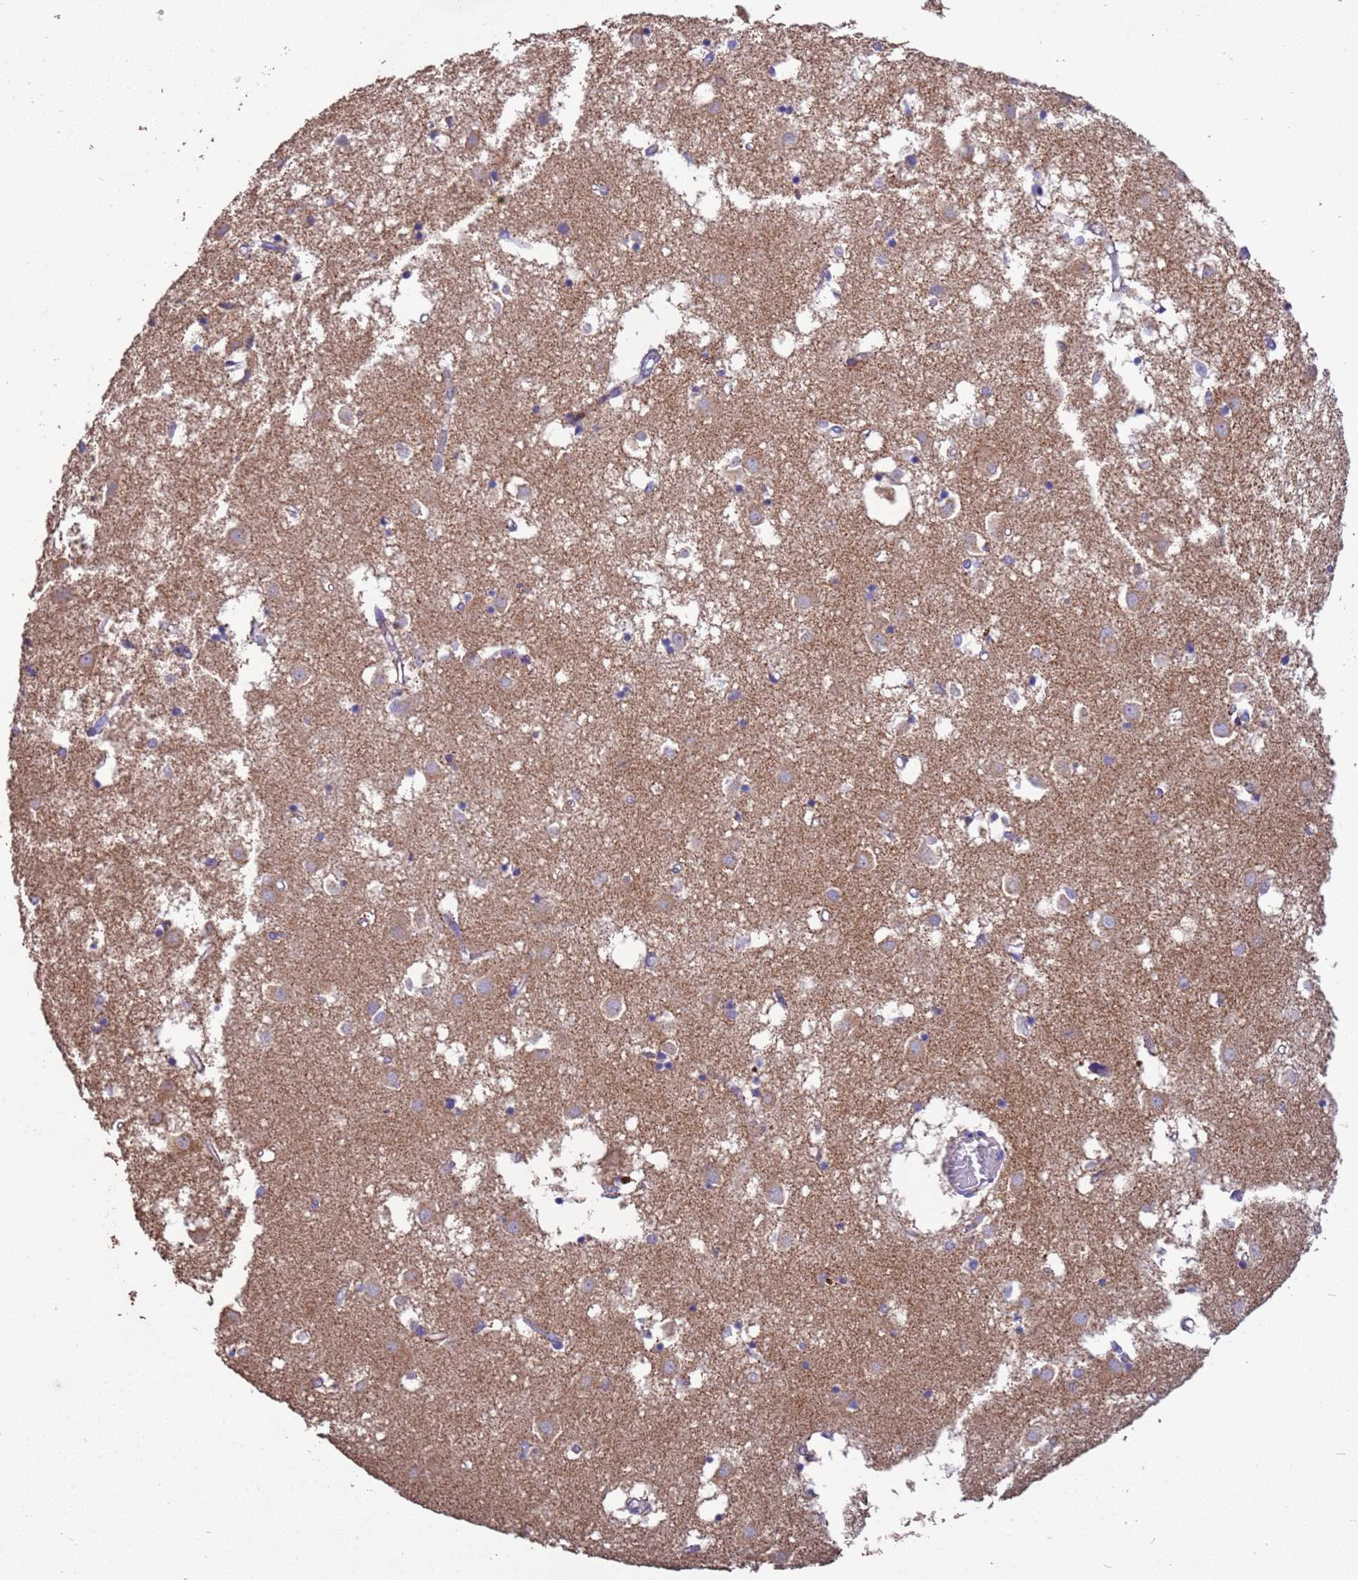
{"staining": {"intensity": "weak", "quantity": "25%-75%", "location": "cytoplasmic/membranous"}, "tissue": "caudate", "cell_type": "Glial cells", "image_type": "normal", "snomed": [{"axis": "morphology", "description": "Normal tissue, NOS"}, {"axis": "topography", "description": "Lateral ventricle wall"}], "caption": "Human caudate stained for a protein (brown) exhibits weak cytoplasmic/membranous positive expression in approximately 25%-75% of glial cells.", "gene": "ZNFX1", "patient": {"sex": "male", "age": 70}}